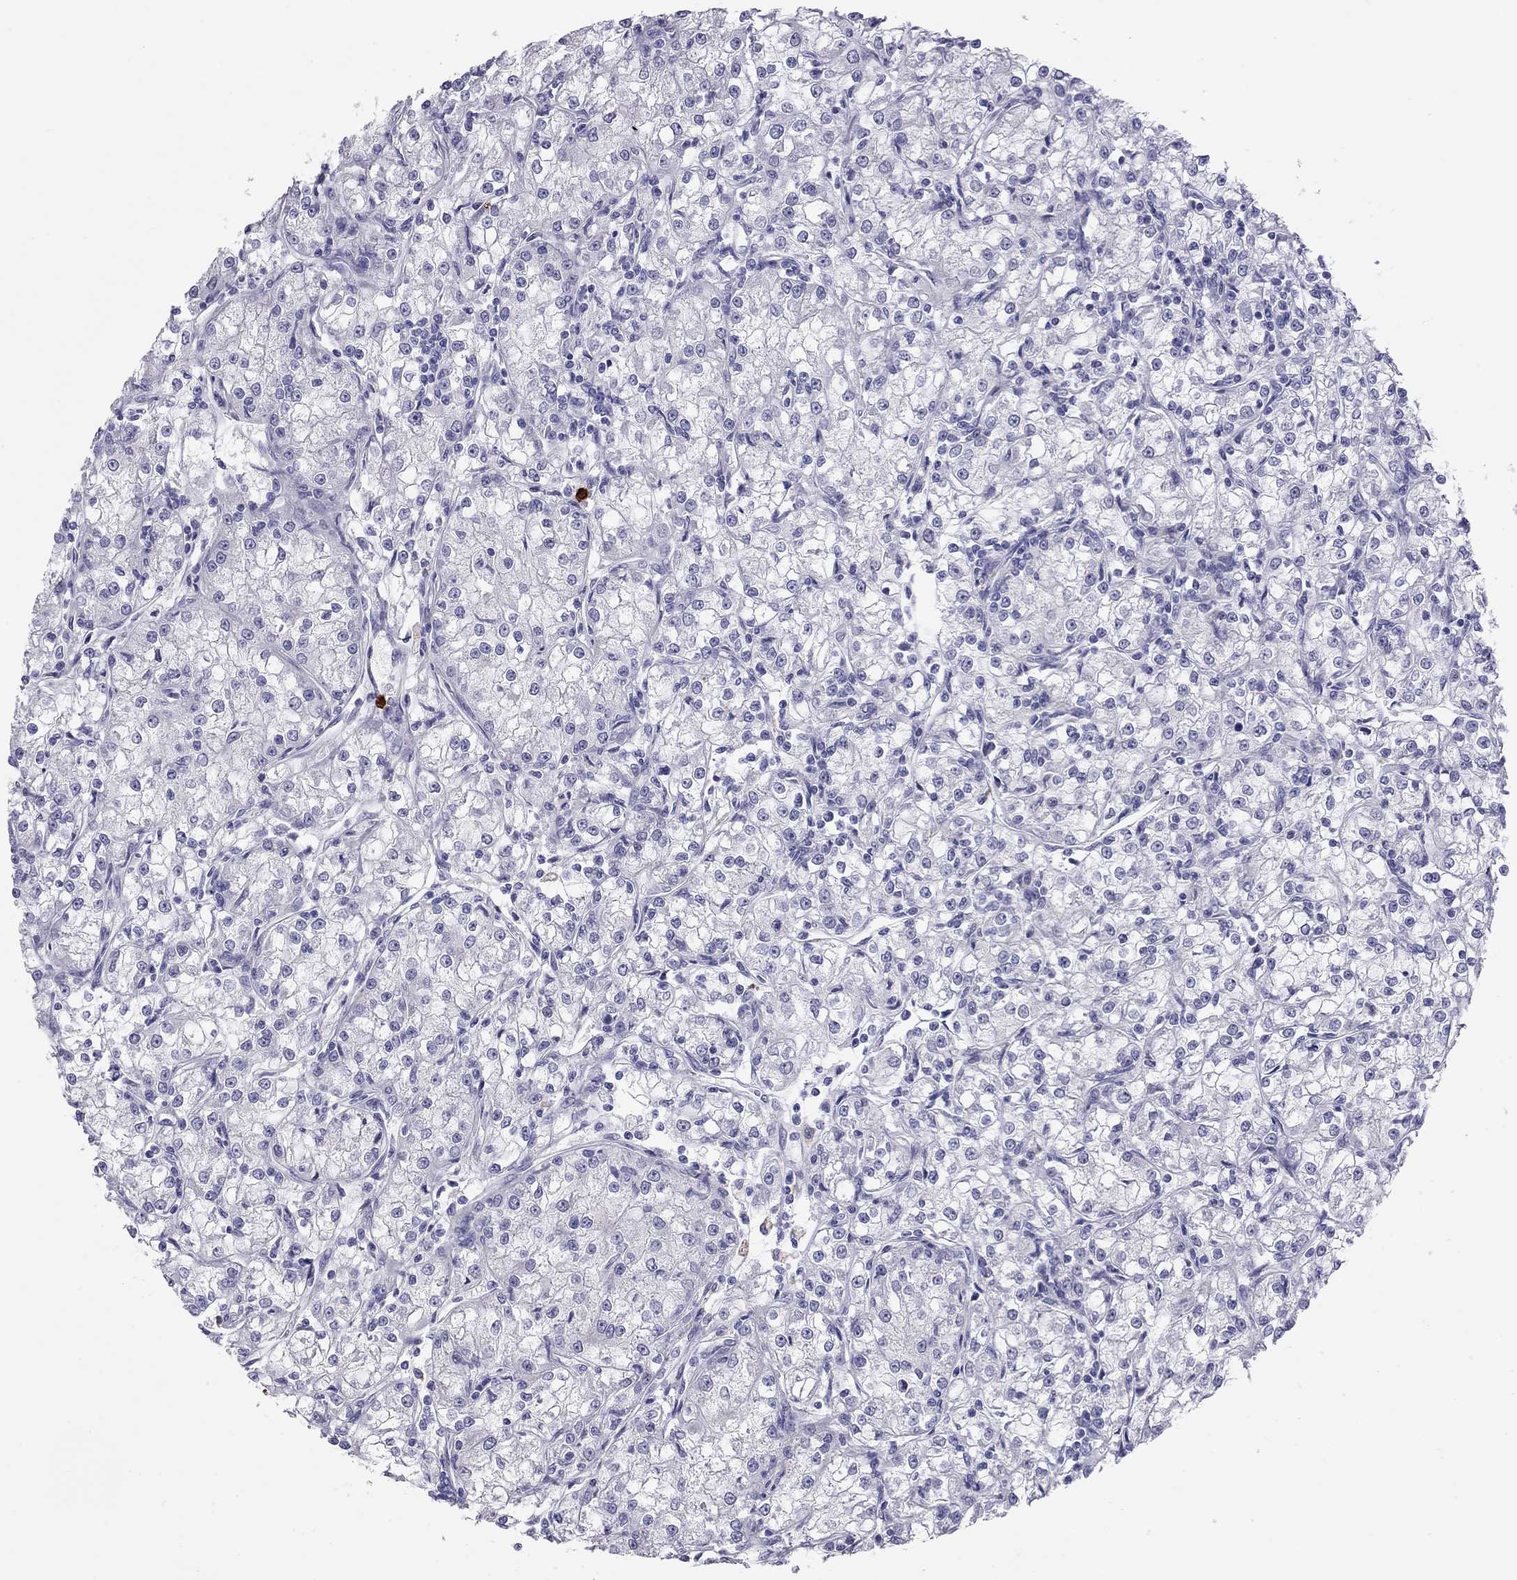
{"staining": {"intensity": "negative", "quantity": "none", "location": "none"}, "tissue": "renal cancer", "cell_type": "Tumor cells", "image_type": "cancer", "snomed": [{"axis": "morphology", "description": "Adenocarcinoma, NOS"}, {"axis": "topography", "description": "Kidney"}], "caption": "Immunohistochemistry (IHC) micrograph of neoplastic tissue: renal cancer stained with DAB displays no significant protein staining in tumor cells.", "gene": "IL17REL", "patient": {"sex": "female", "age": 59}}